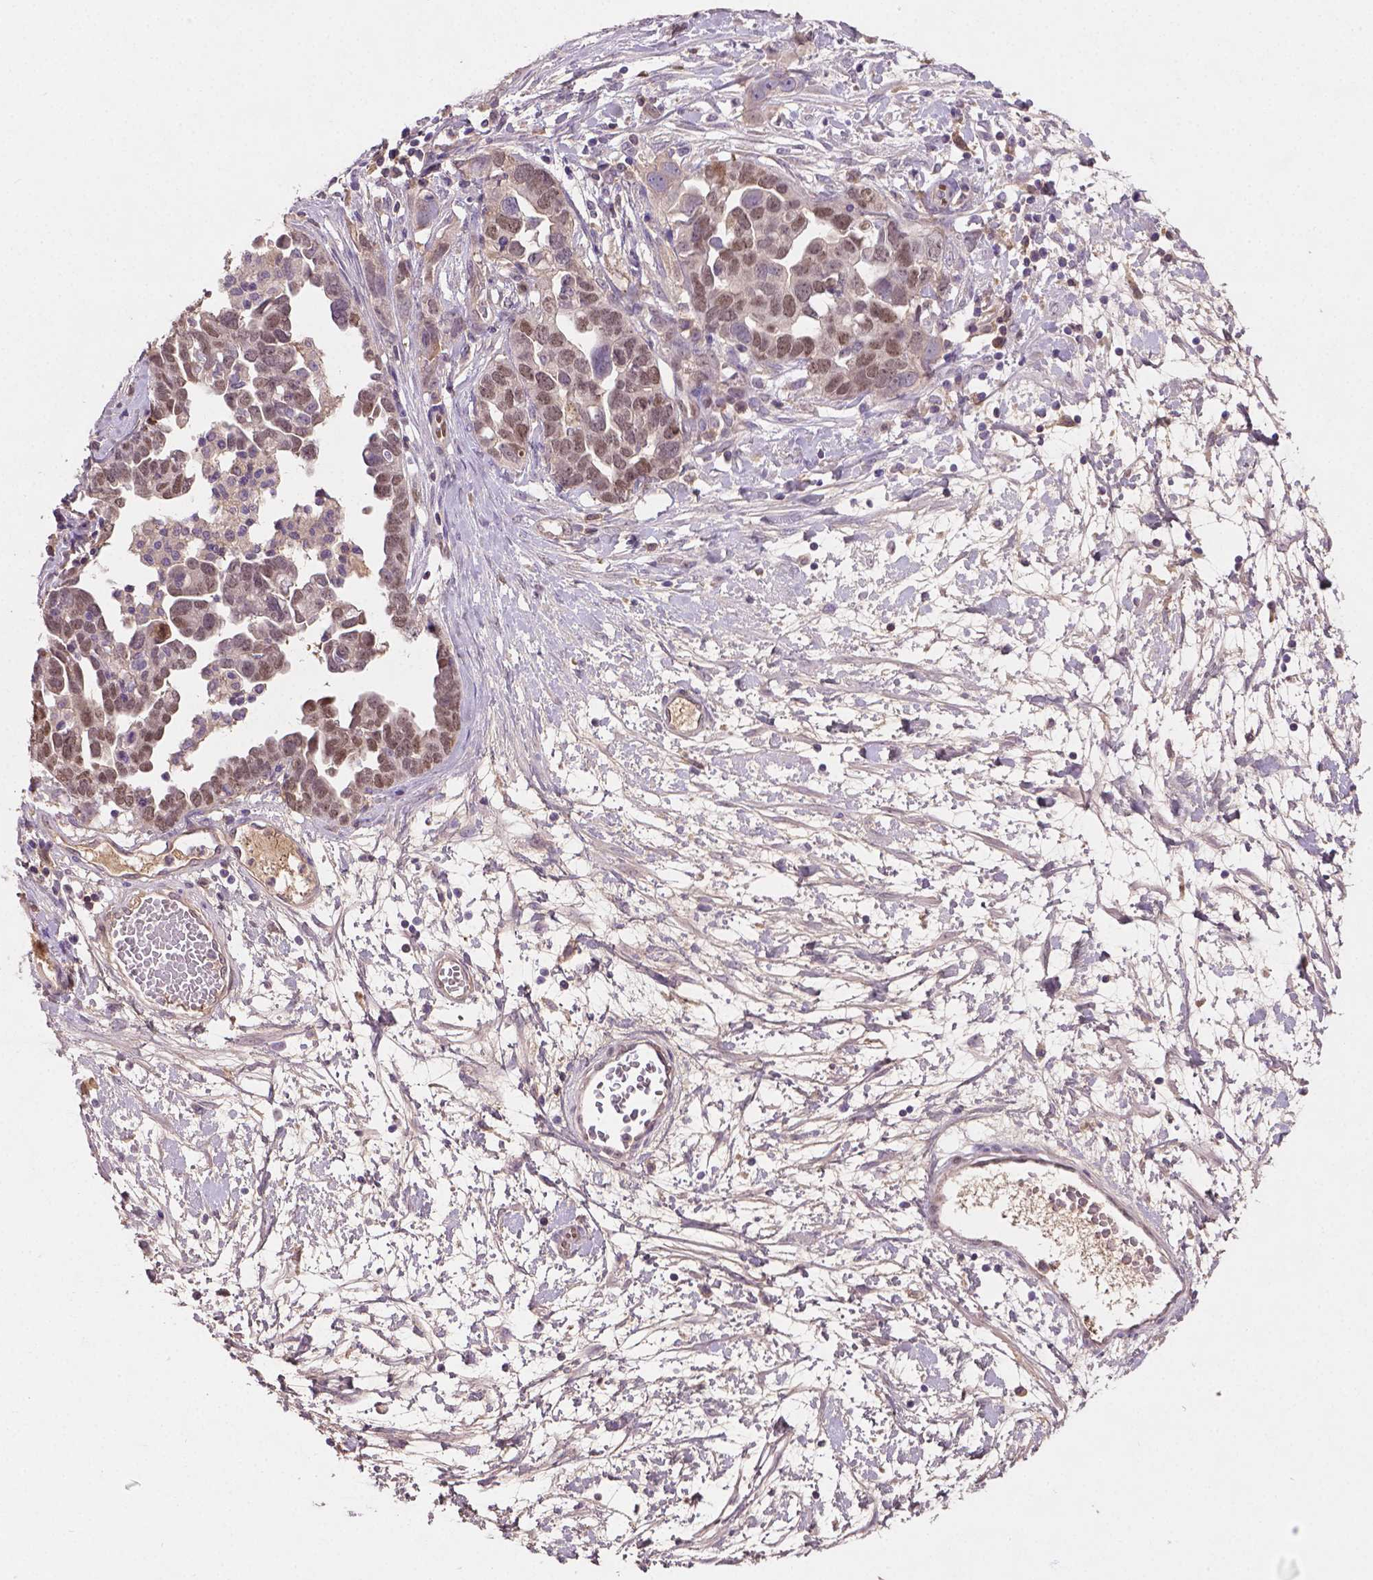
{"staining": {"intensity": "moderate", "quantity": "25%-75%", "location": "nuclear"}, "tissue": "ovarian cancer", "cell_type": "Tumor cells", "image_type": "cancer", "snomed": [{"axis": "morphology", "description": "Cystadenocarcinoma, serous, NOS"}, {"axis": "topography", "description": "Ovary"}], "caption": "Serous cystadenocarcinoma (ovarian) was stained to show a protein in brown. There is medium levels of moderate nuclear positivity in approximately 25%-75% of tumor cells.", "gene": "SOX17", "patient": {"sex": "female", "age": 54}}